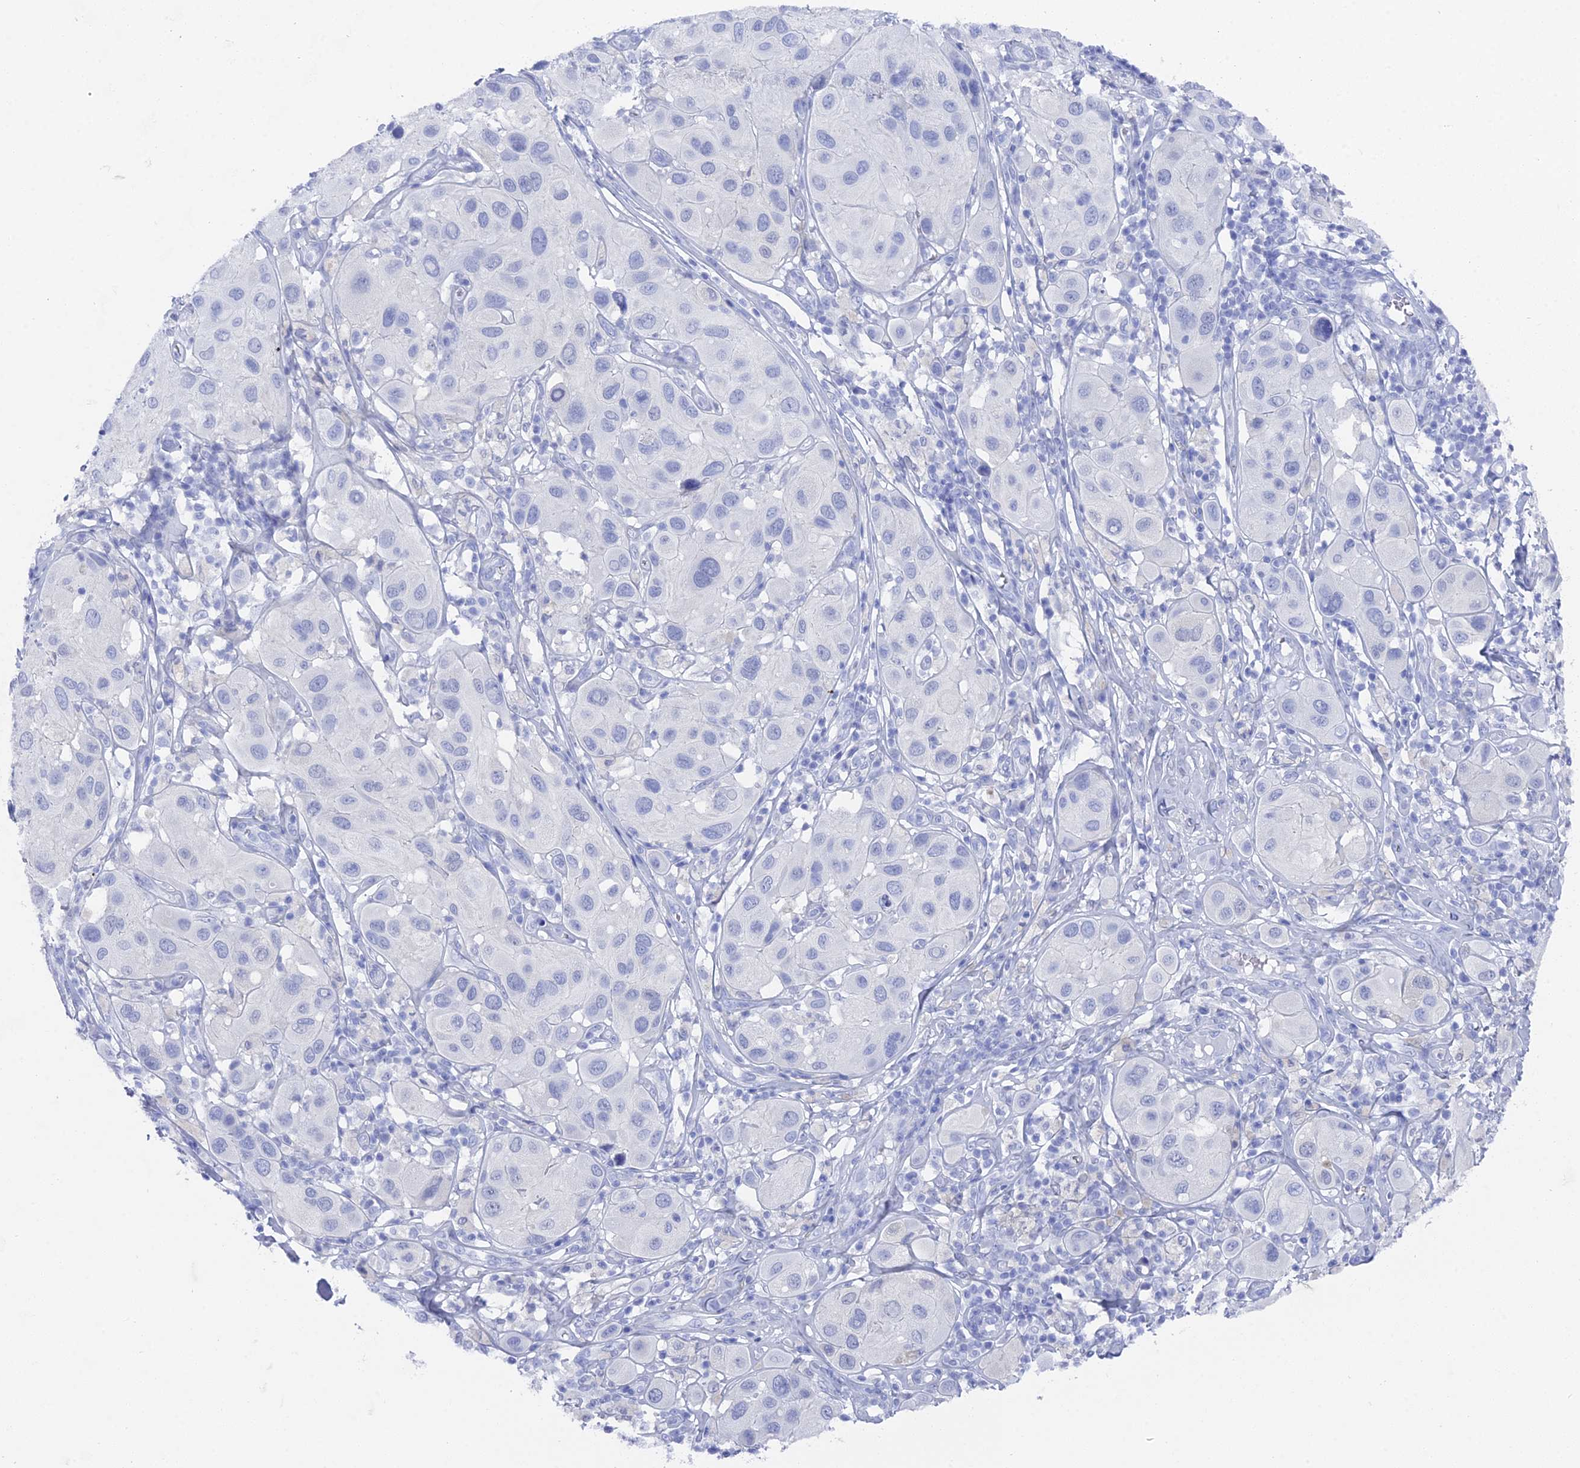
{"staining": {"intensity": "negative", "quantity": "none", "location": "none"}, "tissue": "melanoma", "cell_type": "Tumor cells", "image_type": "cancer", "snomed": [{"axis": "morphology", "description": "Malignant melanoma, Metastatic site"}, {"axis": "topography", "description": "Skin"}], "caption": "Tumor cells are negative for brown protein staining in melanoma.", "gene": "ENPP3", "patient": {"sex": "male", "age": 41}}